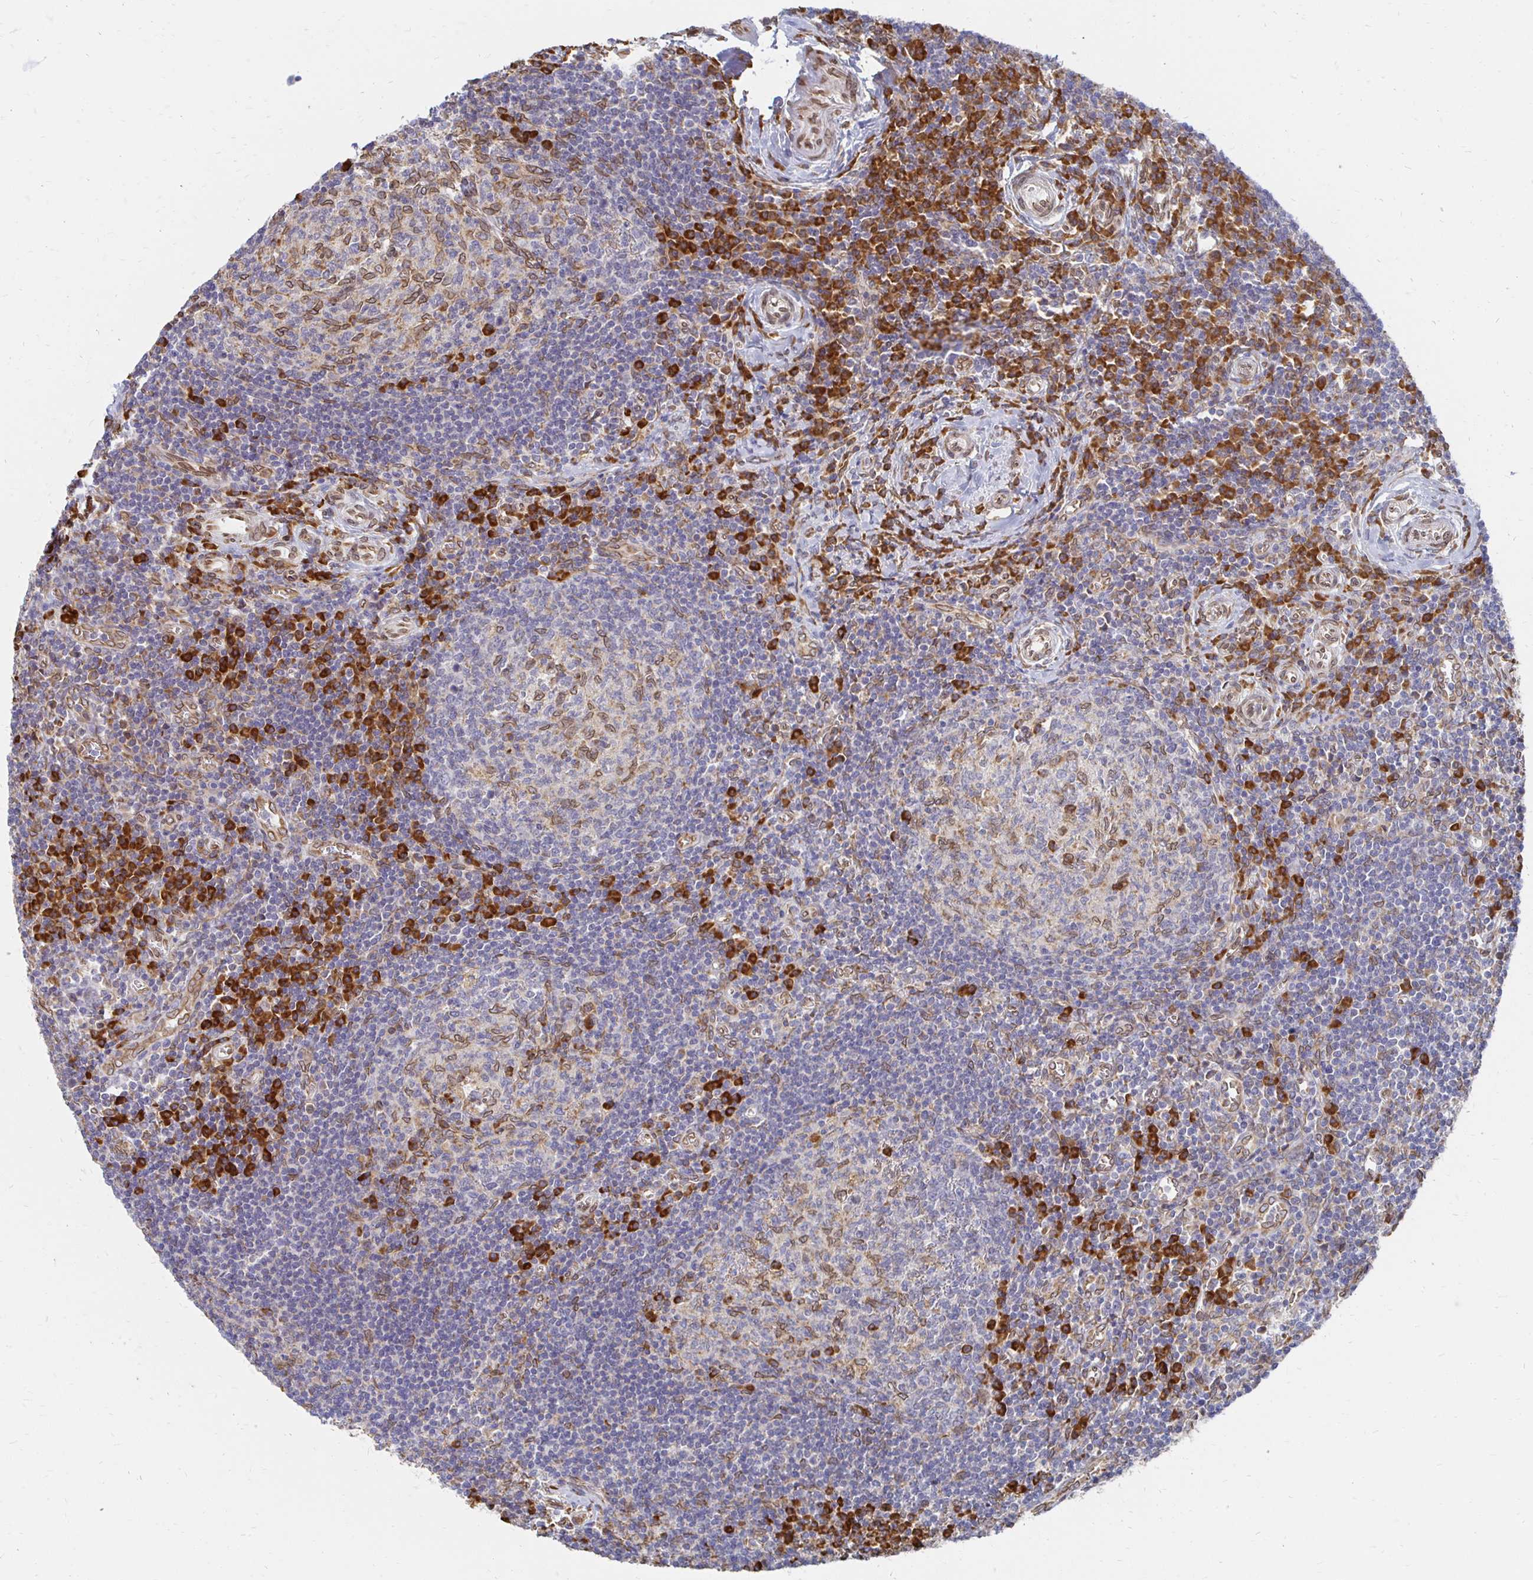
{"staining": {"intensity": "moderate", "quantity": "<25%", "location": "cytoplasmic/membranous,nuclear"}, "tissue": "lymph node", "cell_type": "Germinal center cells", "image_type": "normal", "snomed": [{"axis": "morphology", "description": "Normal tissue, NOS"}, {"axis": "topography", "description": "Lymph node"}], "caption": "A micrograph of lymph node stained for a protein exhibits moderate cytoplasmic/membranous,nuclear brown staining in germinal center cells. The staining was performed using DAB (3,3'-diaminobenzidine), with brown indicating positive protein expression. Nuclei are stained blue with hematoxylin.", "gene": "PELI3", "patient": {"sex": "male", "age": 67}}